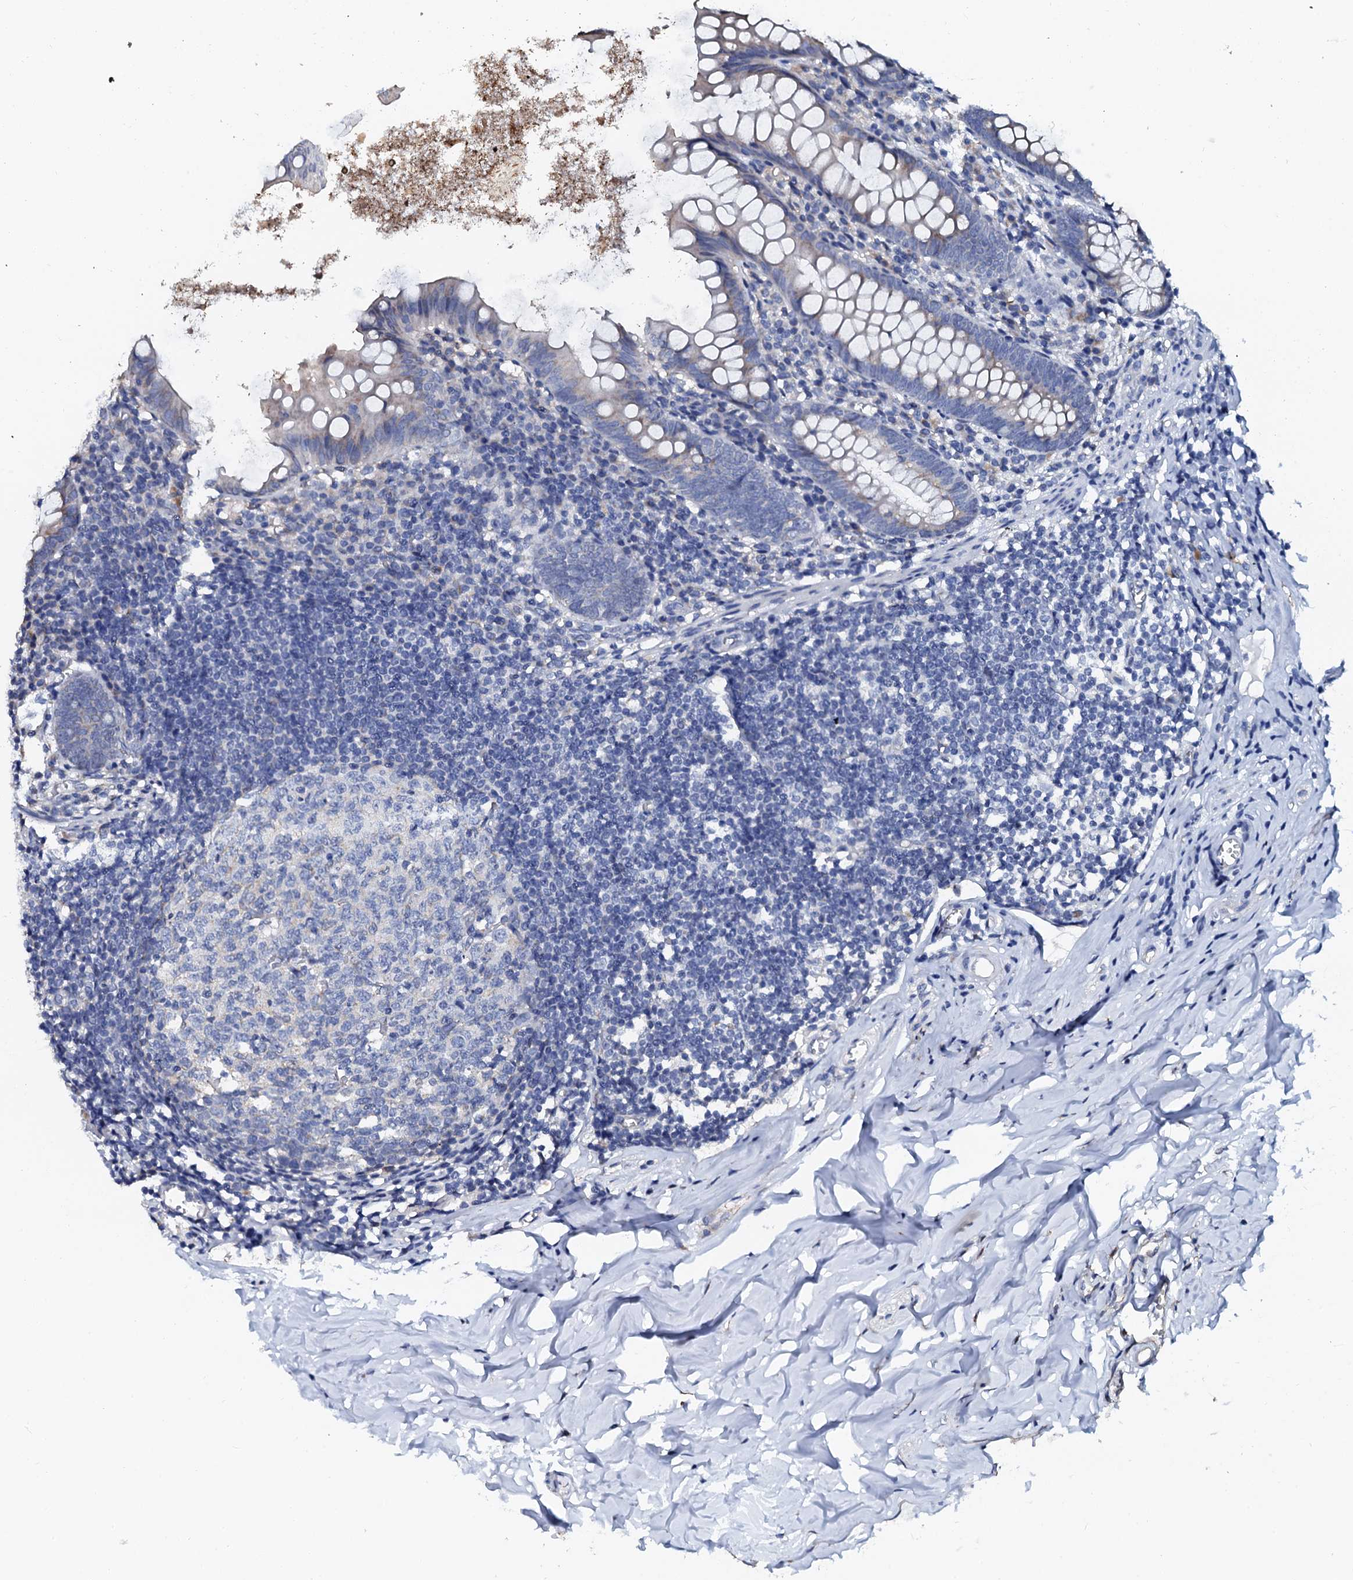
{"staining": {"intensity": "weak", "quantity": "<25%", "location": "cytoplasmic/membranous"}, "tissue": "appendix", "cell_type": "Glandular cells", "image_type": "normal", "snomed": [{"axis": "morphology", "description": "Normal tissue, NOS"}, {"axis": "topography", "description": "Appendix"}], "caption": "DAB (3,3'-diaminobenzidine) immunohistochemical staining of normal appendix reveals no significant positivity in glandular cells.", "gene": "AKAP3", "patient": {"sex": "female", "age": 51}}